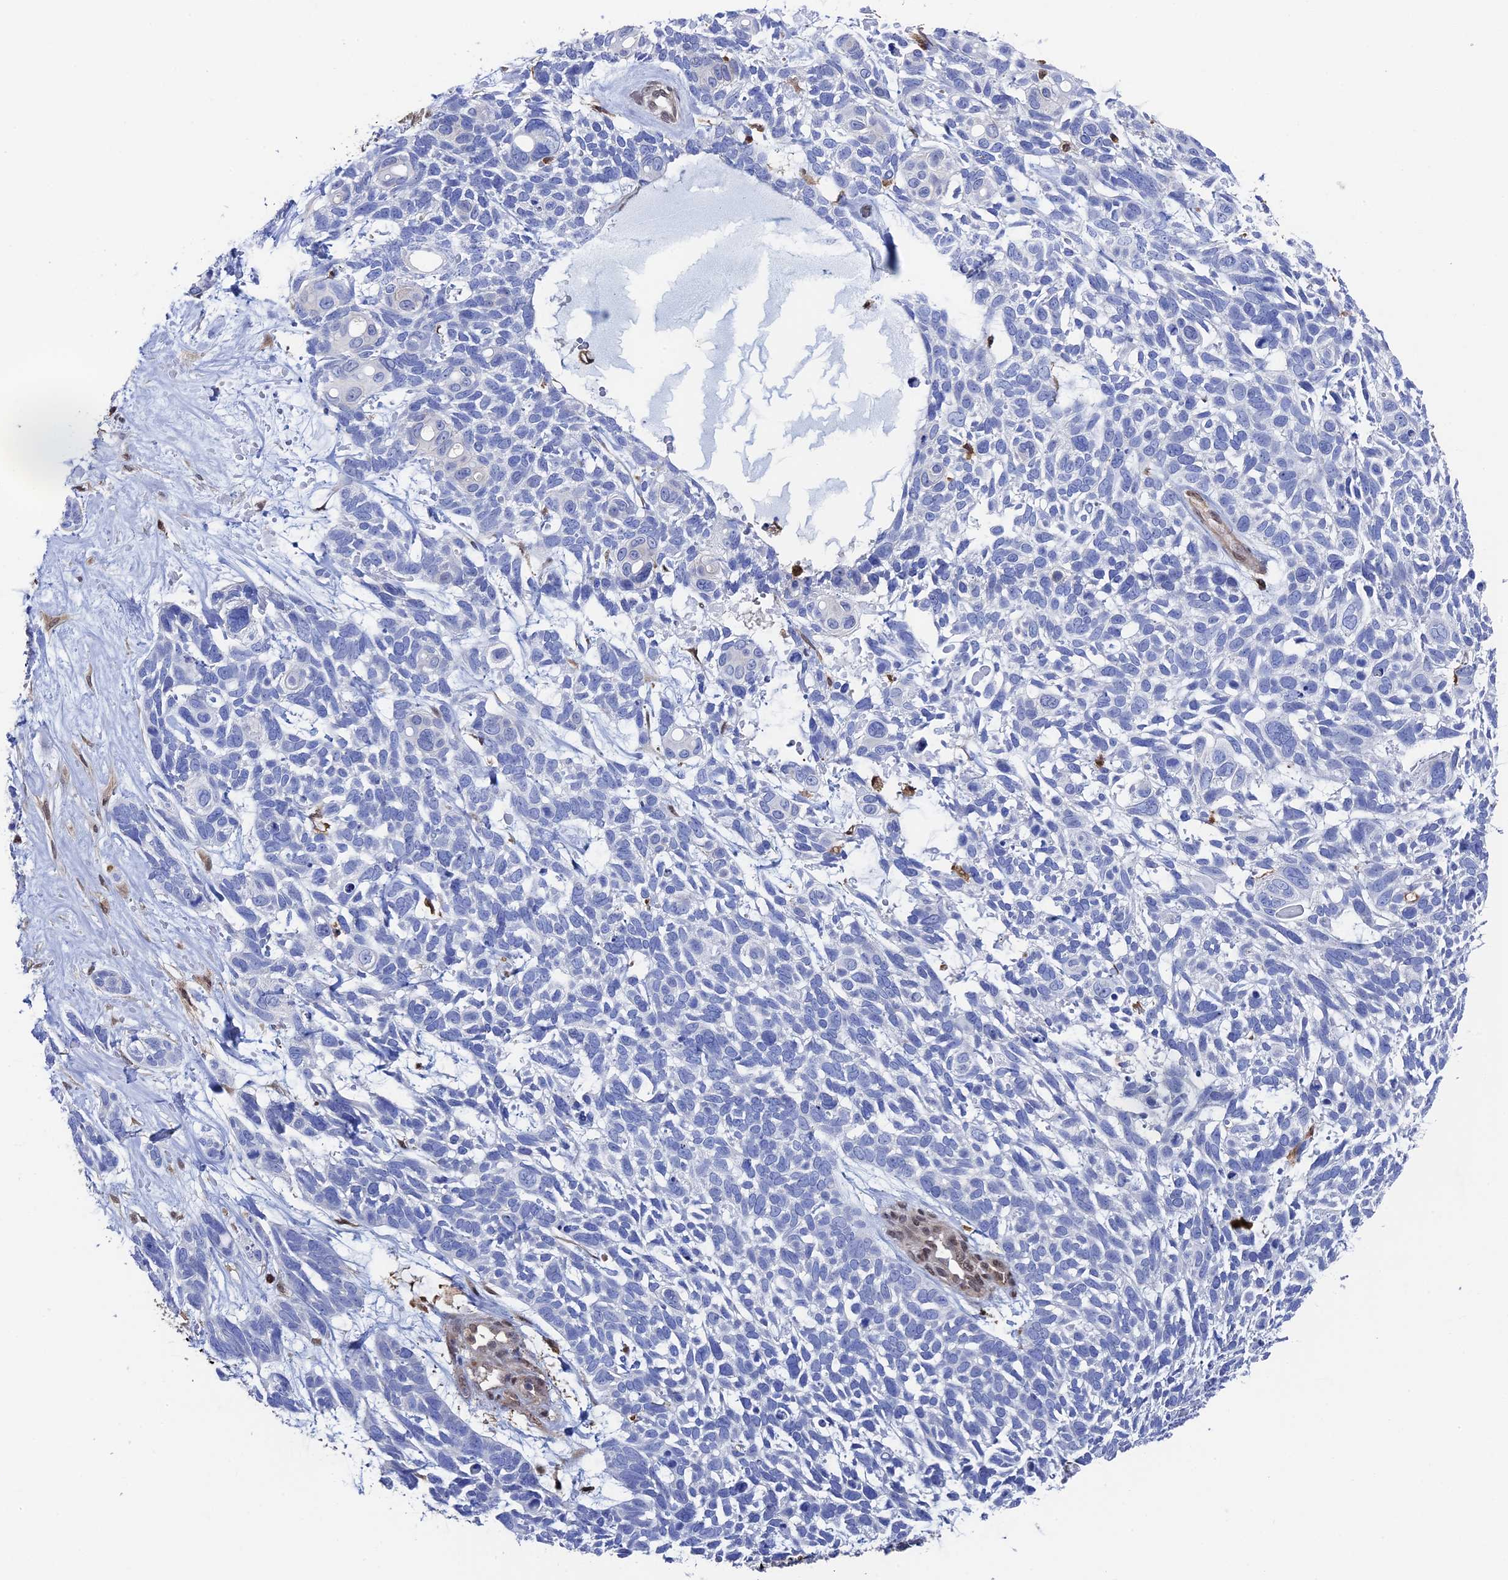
{"staining": {"intensity": "negative", "quantity": "none", "location": "none"}, "tissue": "skin cancer", "cell_type": "Tumor cells", "image_type": "cancer", "snomed": [{"axis": "morphology", "description": "Basal cell carcinoma"}, {"axis": "topography", "description": "Skin"}], "caption": "Histopathology image shows no protein expression in tumor cells of skin basal cell carcinoma tissue.", "gene": "RNH1", "patient": {"sex": "male", "age": 88}}